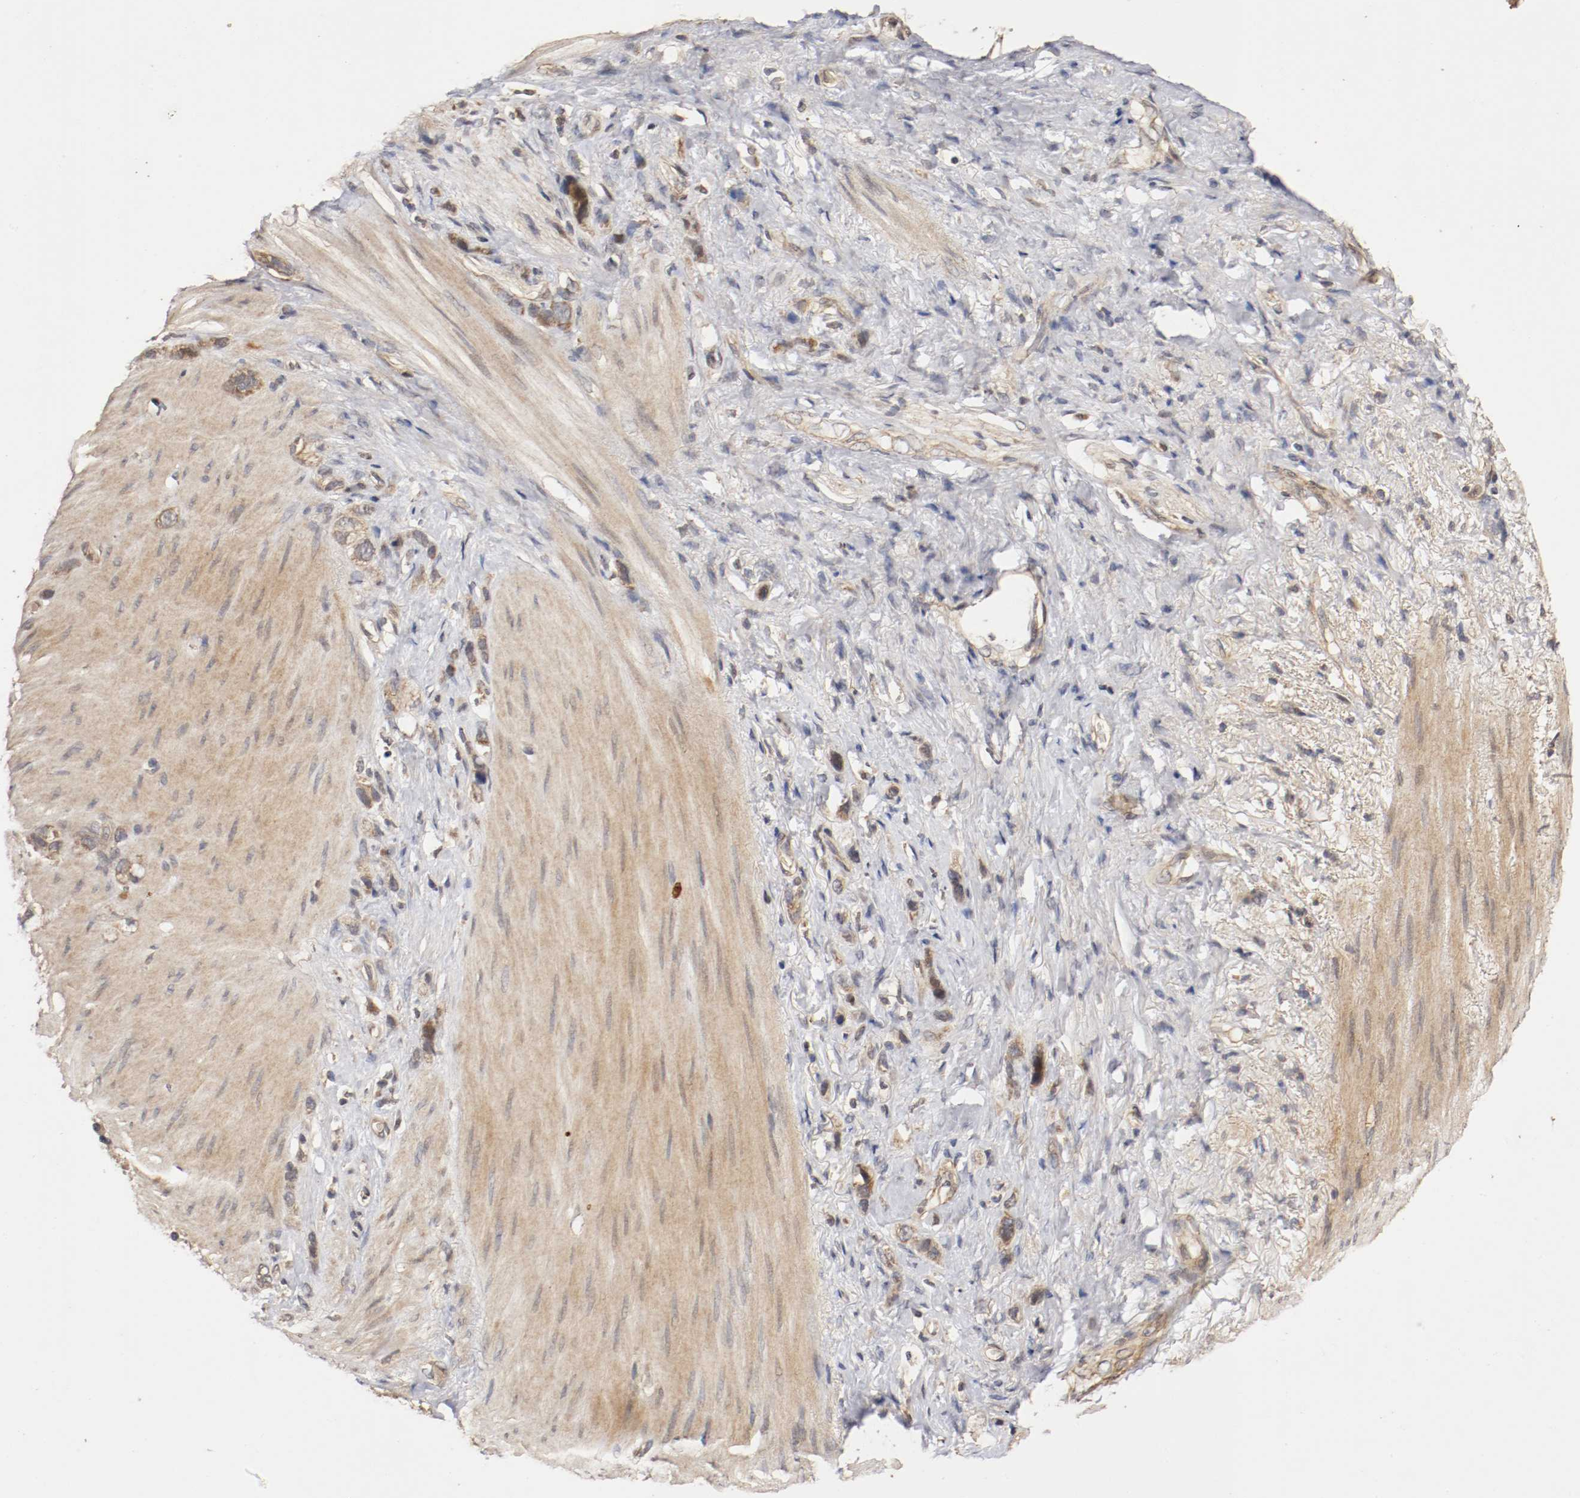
{"staining": {"intensity": "moderate", "quantity": "25%-75%", "location": "cytoplasmic/membranous"}, "tissue": "stomach cancer", "cell_type": "Tumor cells", "image_type": "cancer", "snomed": [{"axis": "morphology", "description": "Normal tissue, NOS"}, {"axis": "morphology", "description": "Adenocarcinoma, NOS"}, {"axis": "morphology", "description": "Adenocarcinoma, High grade"}, {"axis": "topography", "description": "Stomach, upper"}, {"axis": "topography", "description": "Stomach"}], "caption": "This is a histology image of immunohistochemistry staining of stomach cancer, which shows moderate positivity in the cytoplasmic/membranous of tumor cells.", "gene": "TNFRSF1B", "patient": {"sex": "female", "age": 65}}